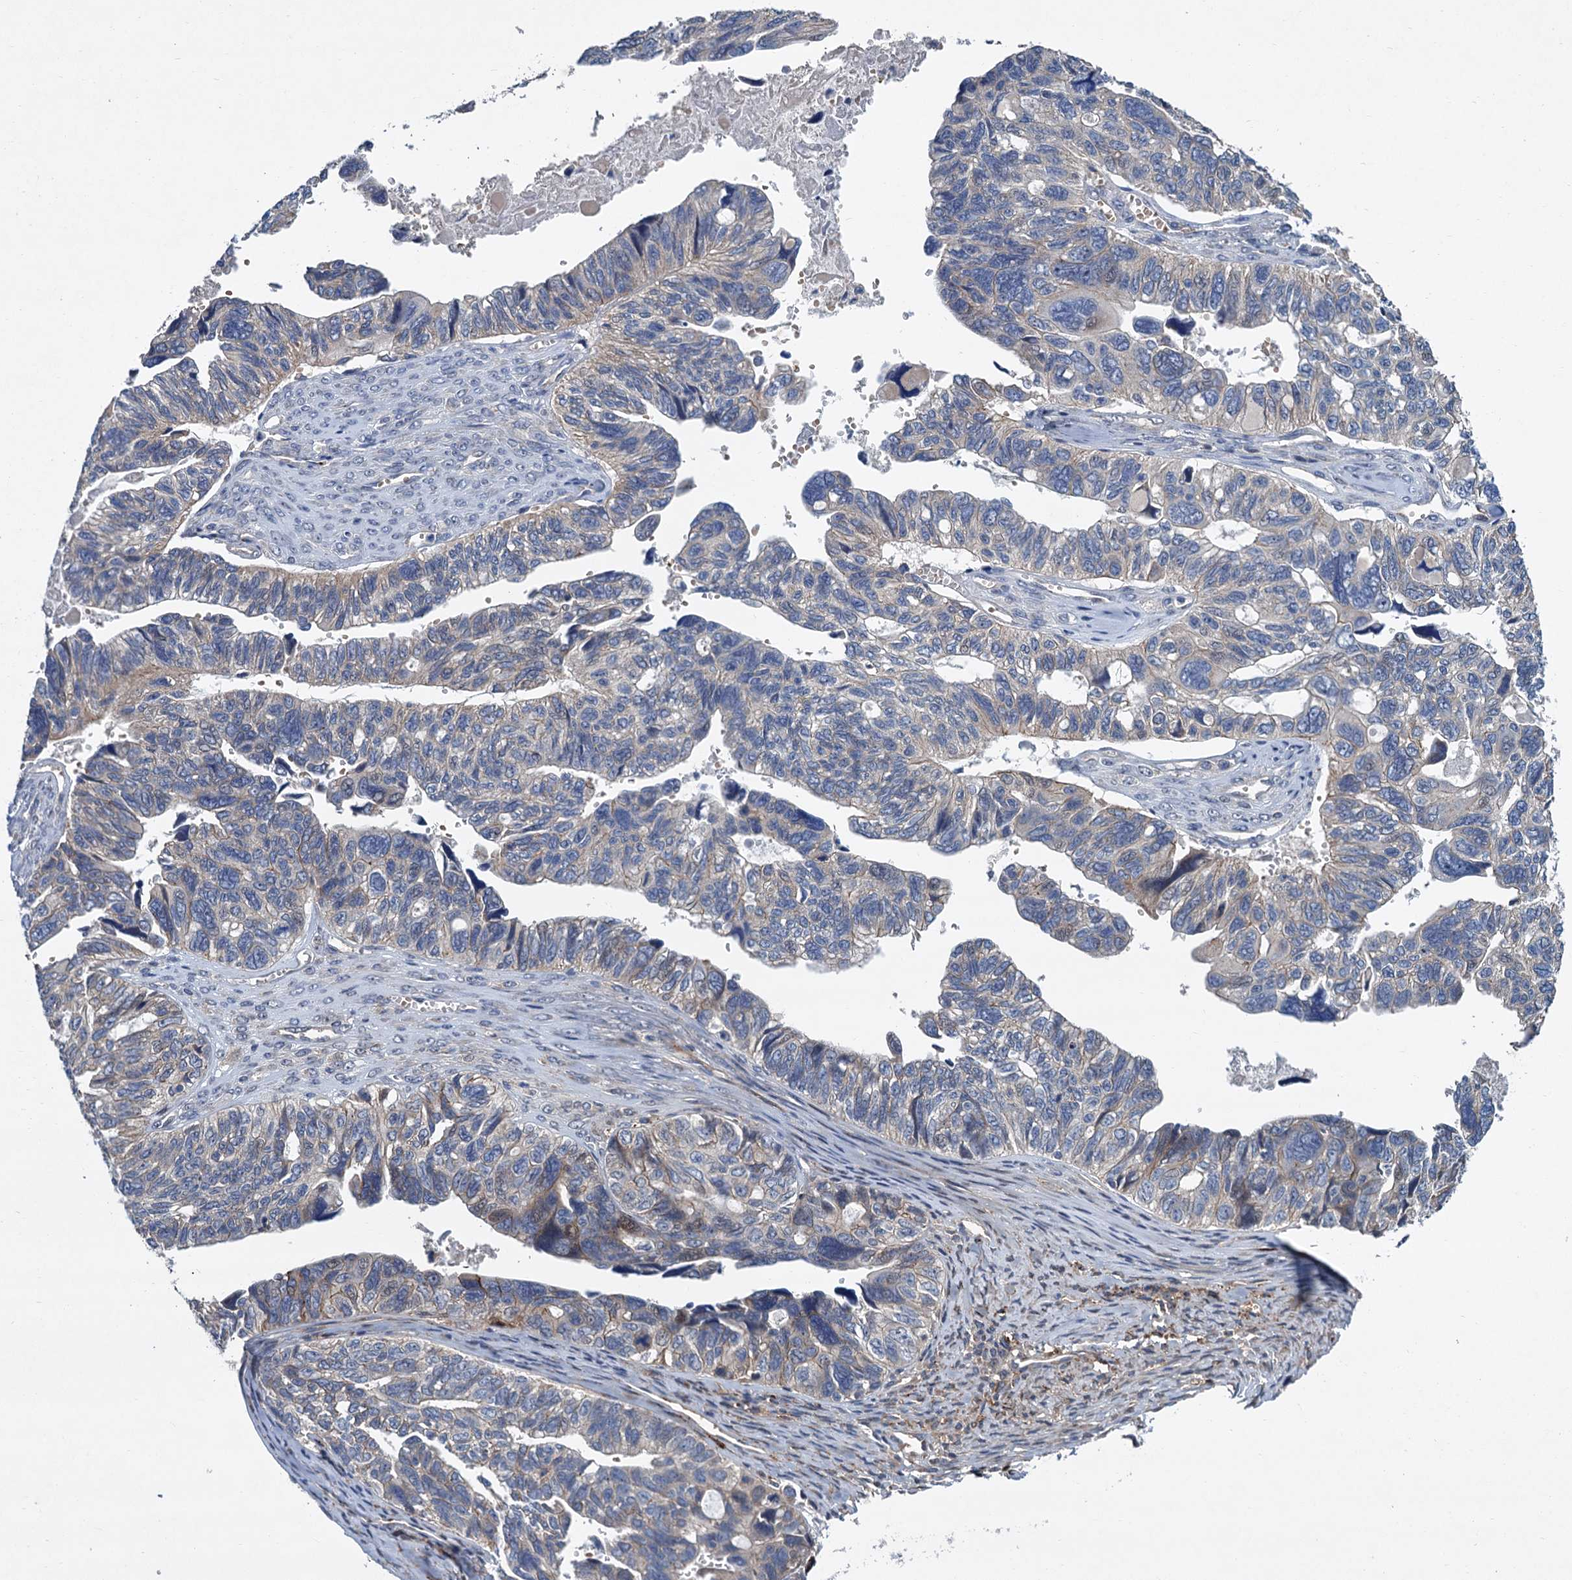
{"staining": {"intensity": "weak", "quantity": "<25%", "location": "cytoplasmic/membranous"}, "tissue": "ovarian cancer", "cell_type": "Tumor cells", "image_type": "cancer", "snomed": [{"axis": "morphology", "description": "Cystadenocarcinoma, serous, NOS"}, {"axis": "topography", "description": "Ovary"}], "caption": "Tumor cells are negative for brown protein staining in serous cystadenocarcinoma (ovarian). (DAB immunohistochemistry (IHC) with hematoxylin counter stain).", "gene": "TRAF7", "patient": {"sex": "female", "age": 79}}